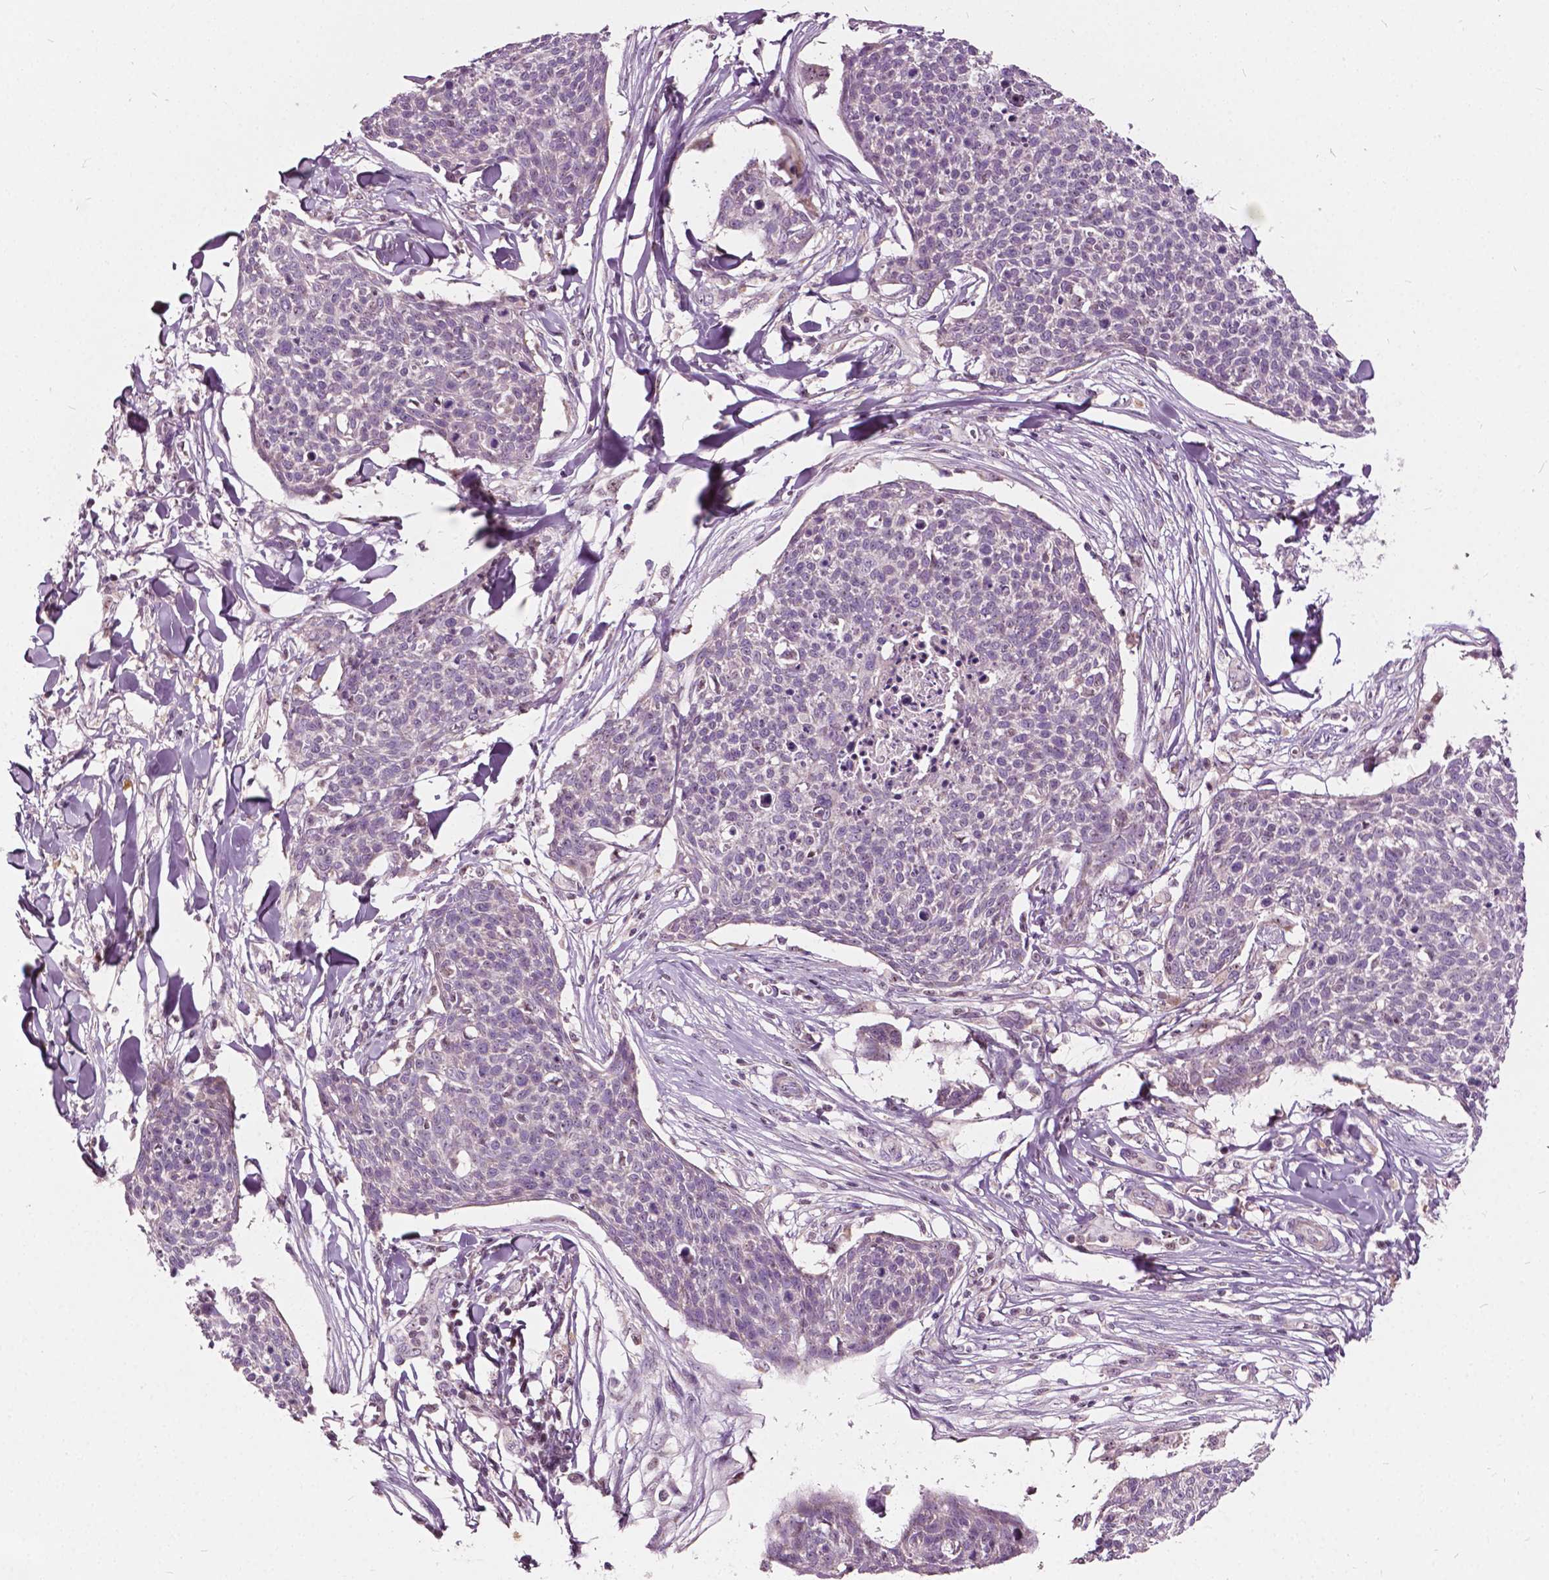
{"staining": {"intensity": "weak", "quantity": "<25%", "location": "nuclear"}, "tissue": "skin cancer", "cell_type": "Tumor cells", "image_type": "cancer", "snomed": [{"axis": "morphology", "description": "Squamous cell carcinoma, NOS"}, {"axis": "topography", "description": "Skin"}, {"axis": "topography", "description": "Vulva"}], "caption": "Human squamous cell carcinoma (skin) stained for a protein using IHC exhibits no expression in tumor cells.", "gene": "ODF3L2", "patient": {"sex": "female", "age": 75}}